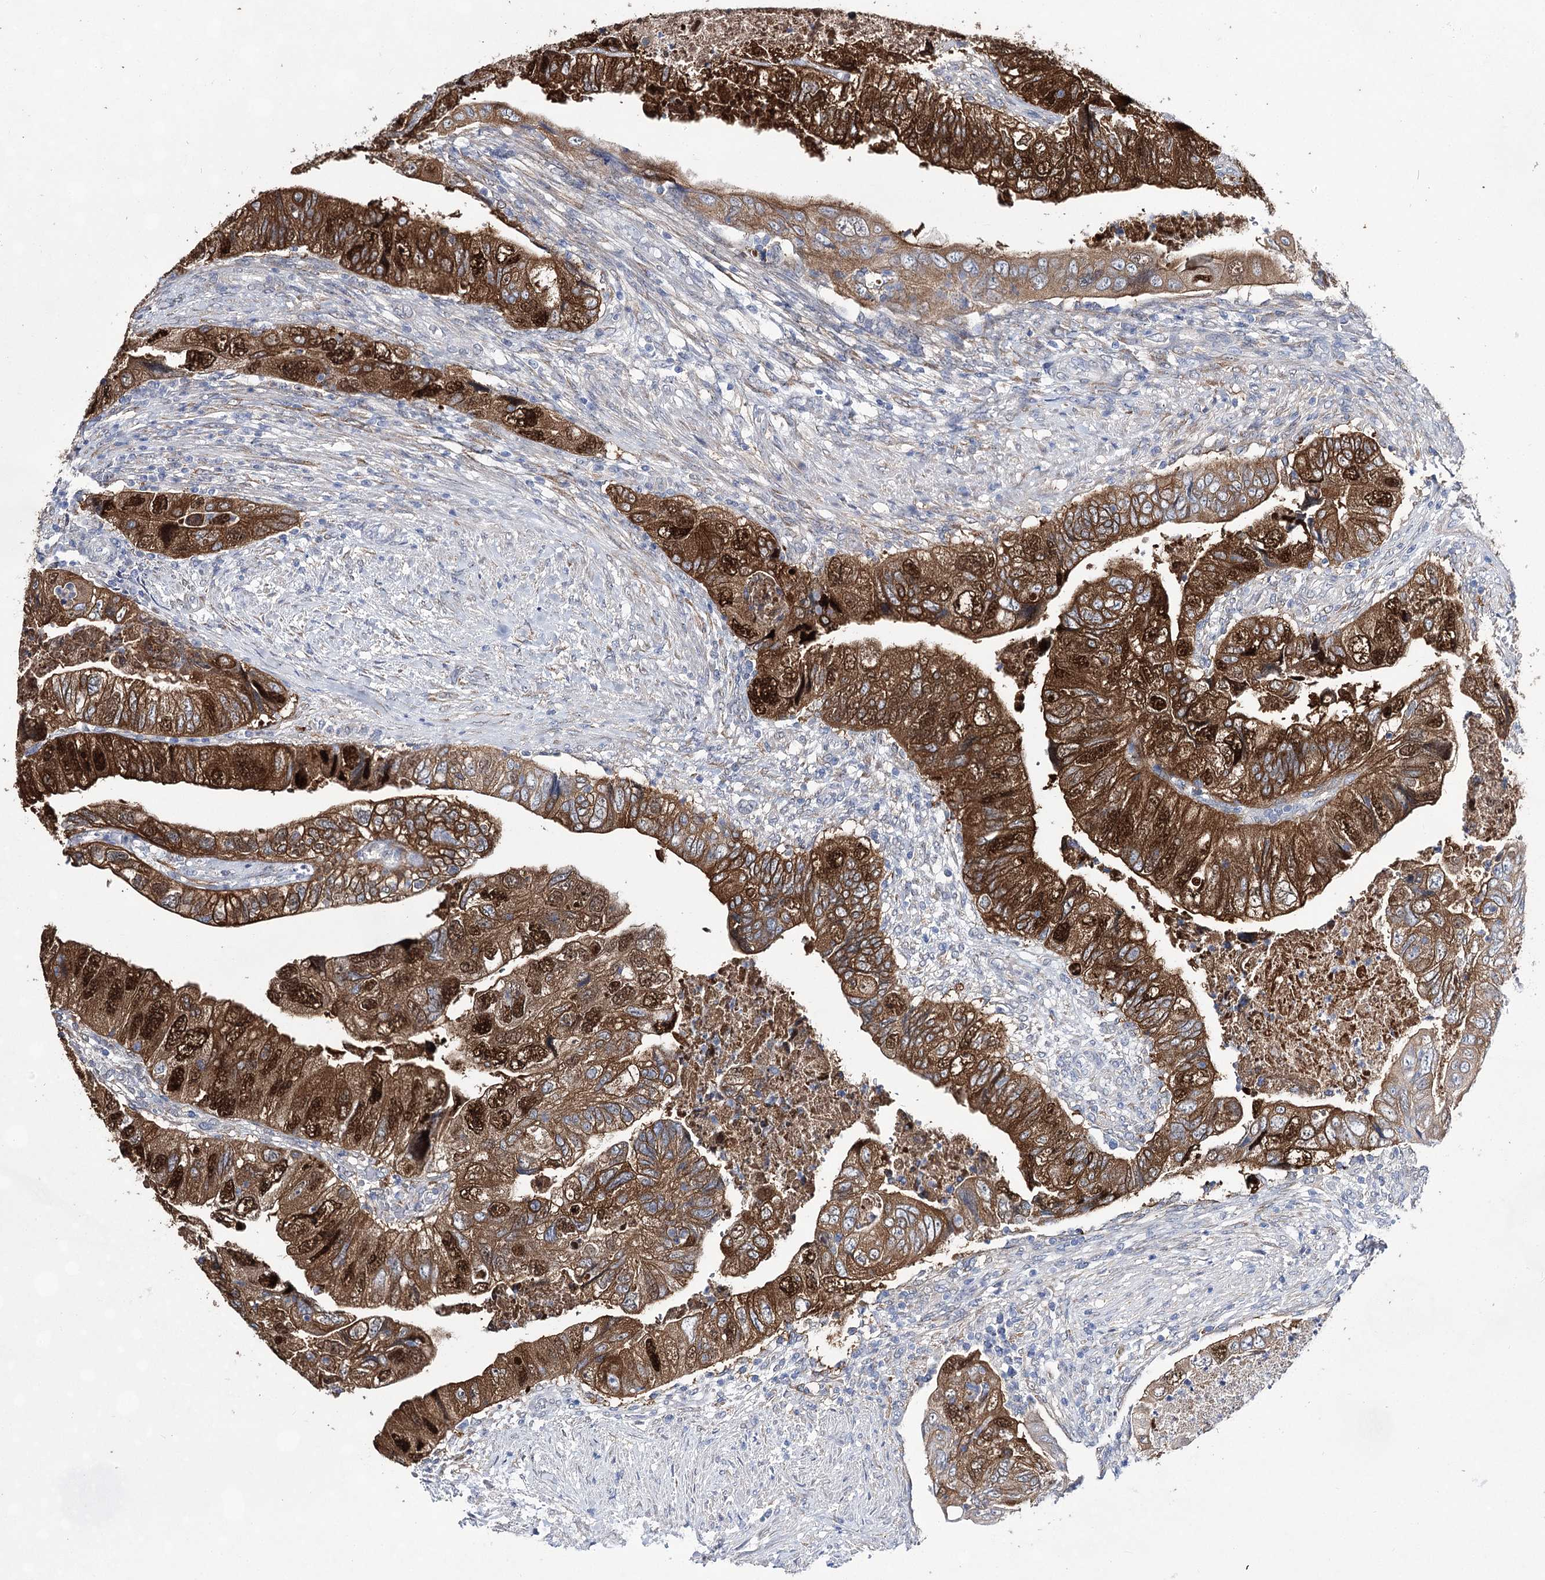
{"staining": {"intensity": "strong", "quantity": ">75%", "location": "cytoplasmic/membranous,nuclear"}, "tissue": "colorectal cancer", "cell_type": "Tumor cells", "image_type": "cancer", "snomed": [{"axis": "morphology", "description": "Adenocarcinoma, NOS"}, {"axis": "topography", "description": "Rectum"}], "caption": "There is high levels of strong cytoplasmic/membranous and nuclear expression in tumor cells of adenocarcinoma (colorectal), as demonstrated by immunohistochemical staining (brown color).", "gene": "UGDH", "patient": {"sex": "male", "age": 63}}